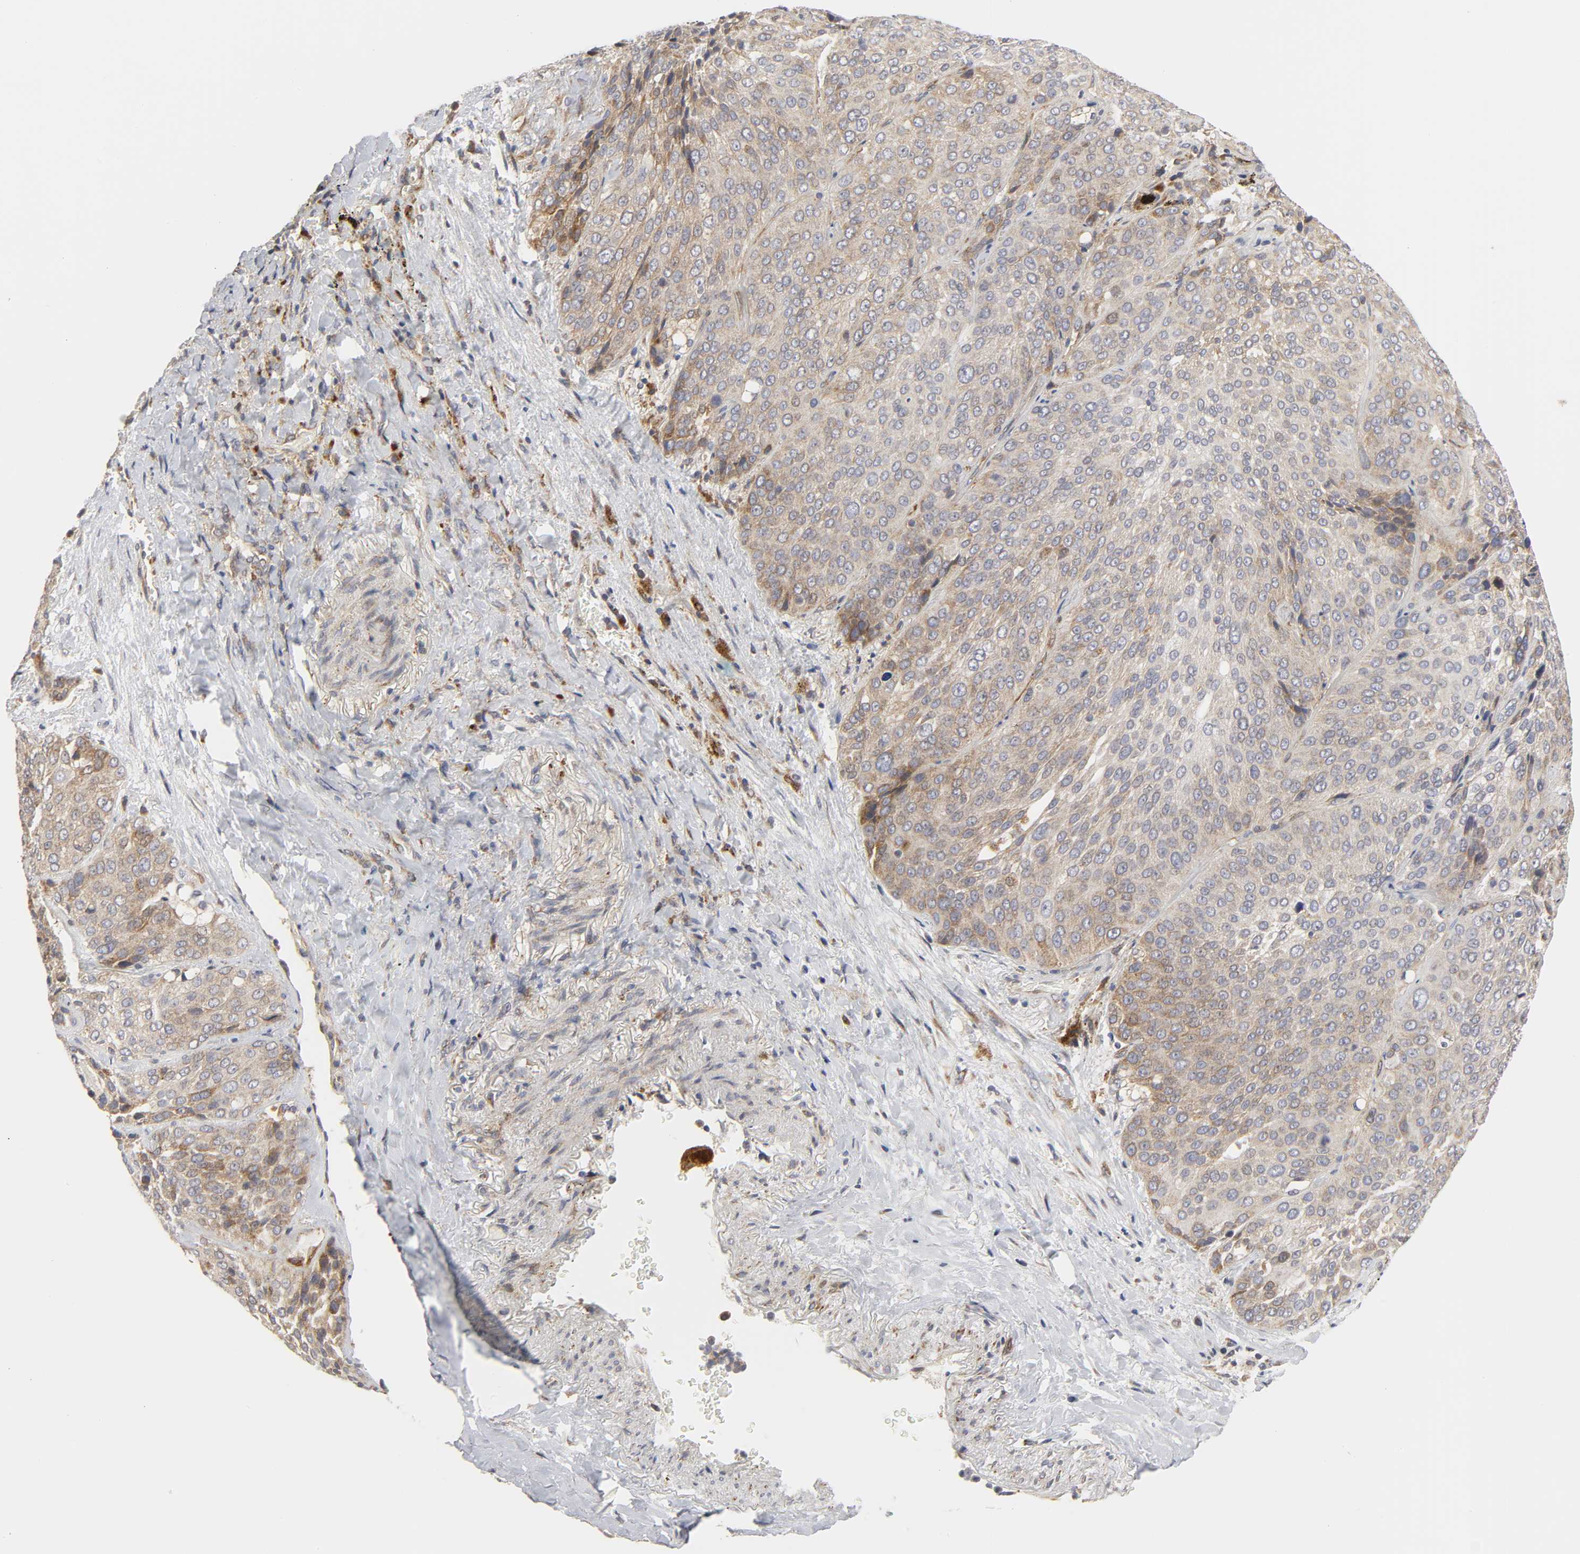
{"staining": {"intensity": "moderate", "quantity": ">75%", "location": "cytoplasmic/membranous"}, "tissue": "lung cancer", "cell_type": "Tumor cells", "image_type": "cancer", "snomed": [{"axis": "morphology", "description": "Squamous cell carcinoma, NOS"}, {"axis": "topography", "description": "Lung"}], "caption": "Immunohistochemistry (IHC) (DAB) staining of lung squamous cell carcinoma shows moderate cytoplasmic/membranous protein staining in about >75% of tumor cells. (Brightfield microscopy of DAB IHC at high magnification).", "gene": "BAX", "patient": {"sex": "male", "age": 54}}